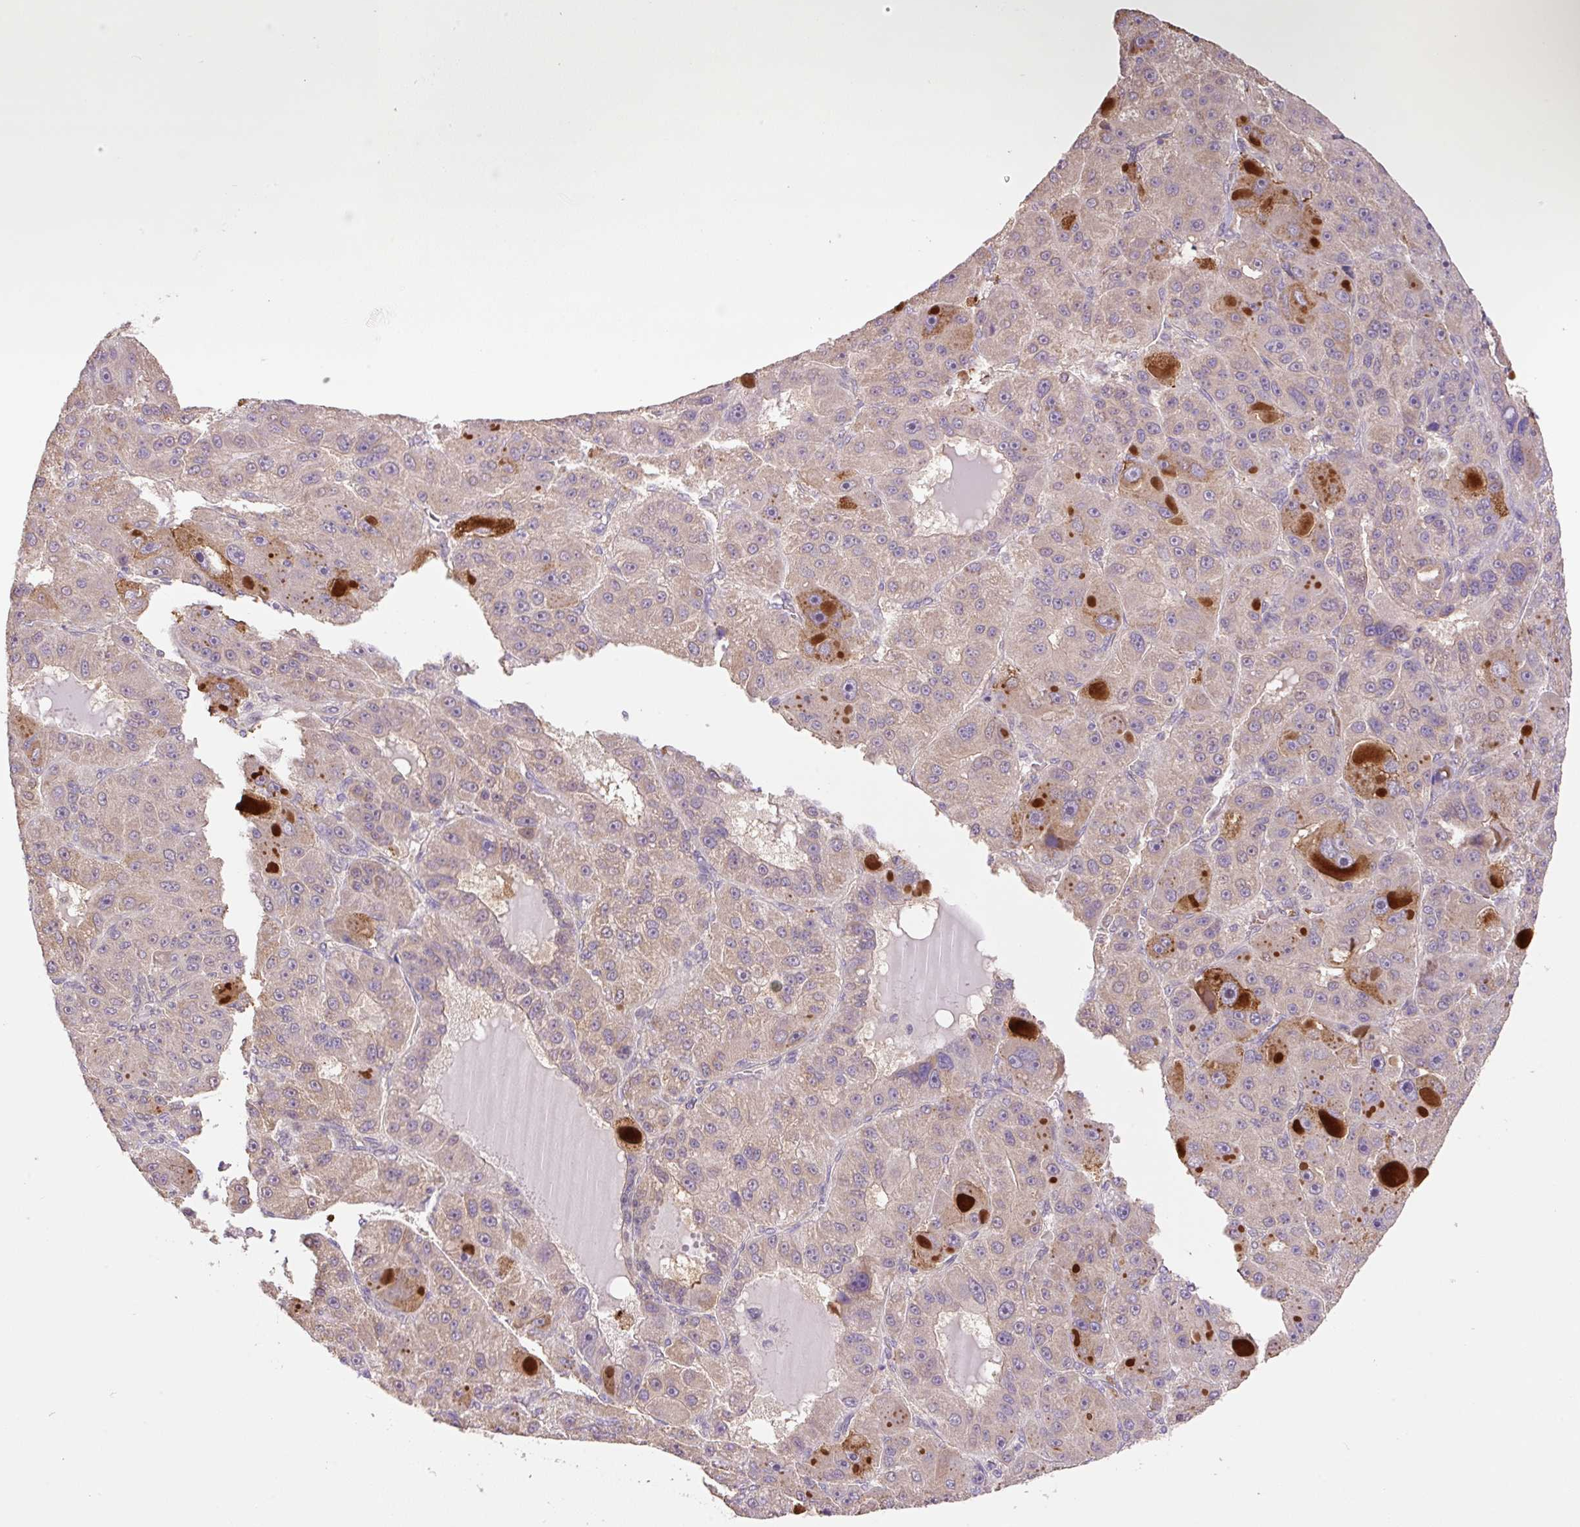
{"staining": {"intensity": "strong", "quantity": "<25%", "location": "cytoplasmic/membranous"}, "tissue": "liver cancer", "cell_type": "Tumor cells", "image_type": "cancer", "snomed": [{"axis": "morphology", "description": "Carcinoma, Hepatocellular, NOS"}, {"axis": "topography", "description": "Liver"}], "caption": "Hepatocellular carcinoma (liver) tissue reveals strong cytoplasmic/membranous positivity in about <25% of tumor cells", "gene": "COX8A", "patient": {"sex": "male", "age": 76}}